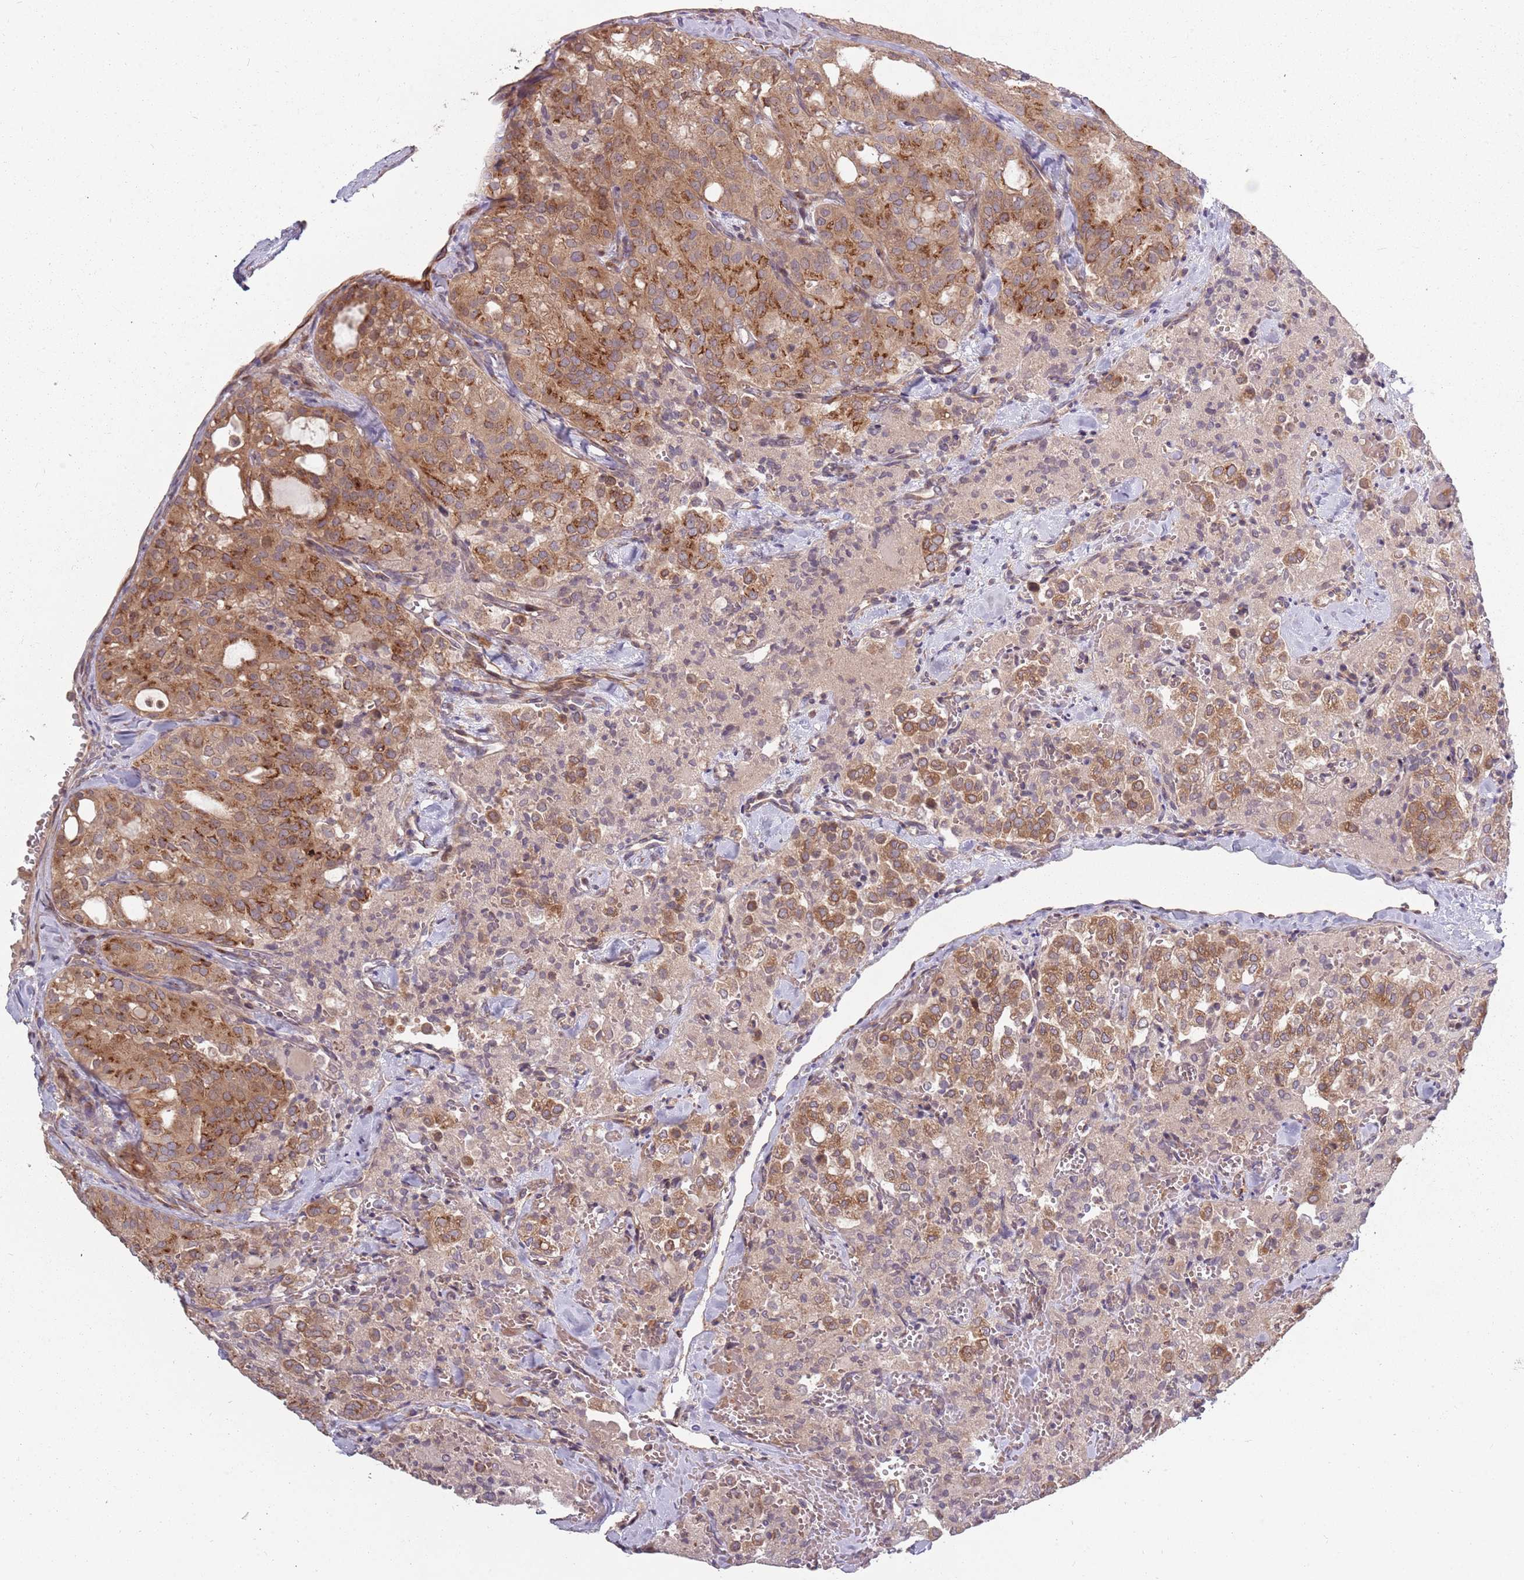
{"staining": {"intensity": "moderate", "quantity": ">75%", "location": "cytoplasmic/membranous"}, "tissue": "thyroid cancer", "cell_type": "Tumor cells", "image_type": "cancer", "snomed": [{"axis": "morphology", "description": "Follicular adenoma carcinoma, NOS"}, {"axis": "topography", "description": "Thyroid gland"}], "caption": "Human follicular adenoma carcinoma (thyroid) stained for a protein (brown) shows moderate cytoplasmic/membranous positive expression in about >75% of tumor cells.", "gene": "PLD6", "patient": {"sex": "male", "age": 75}}